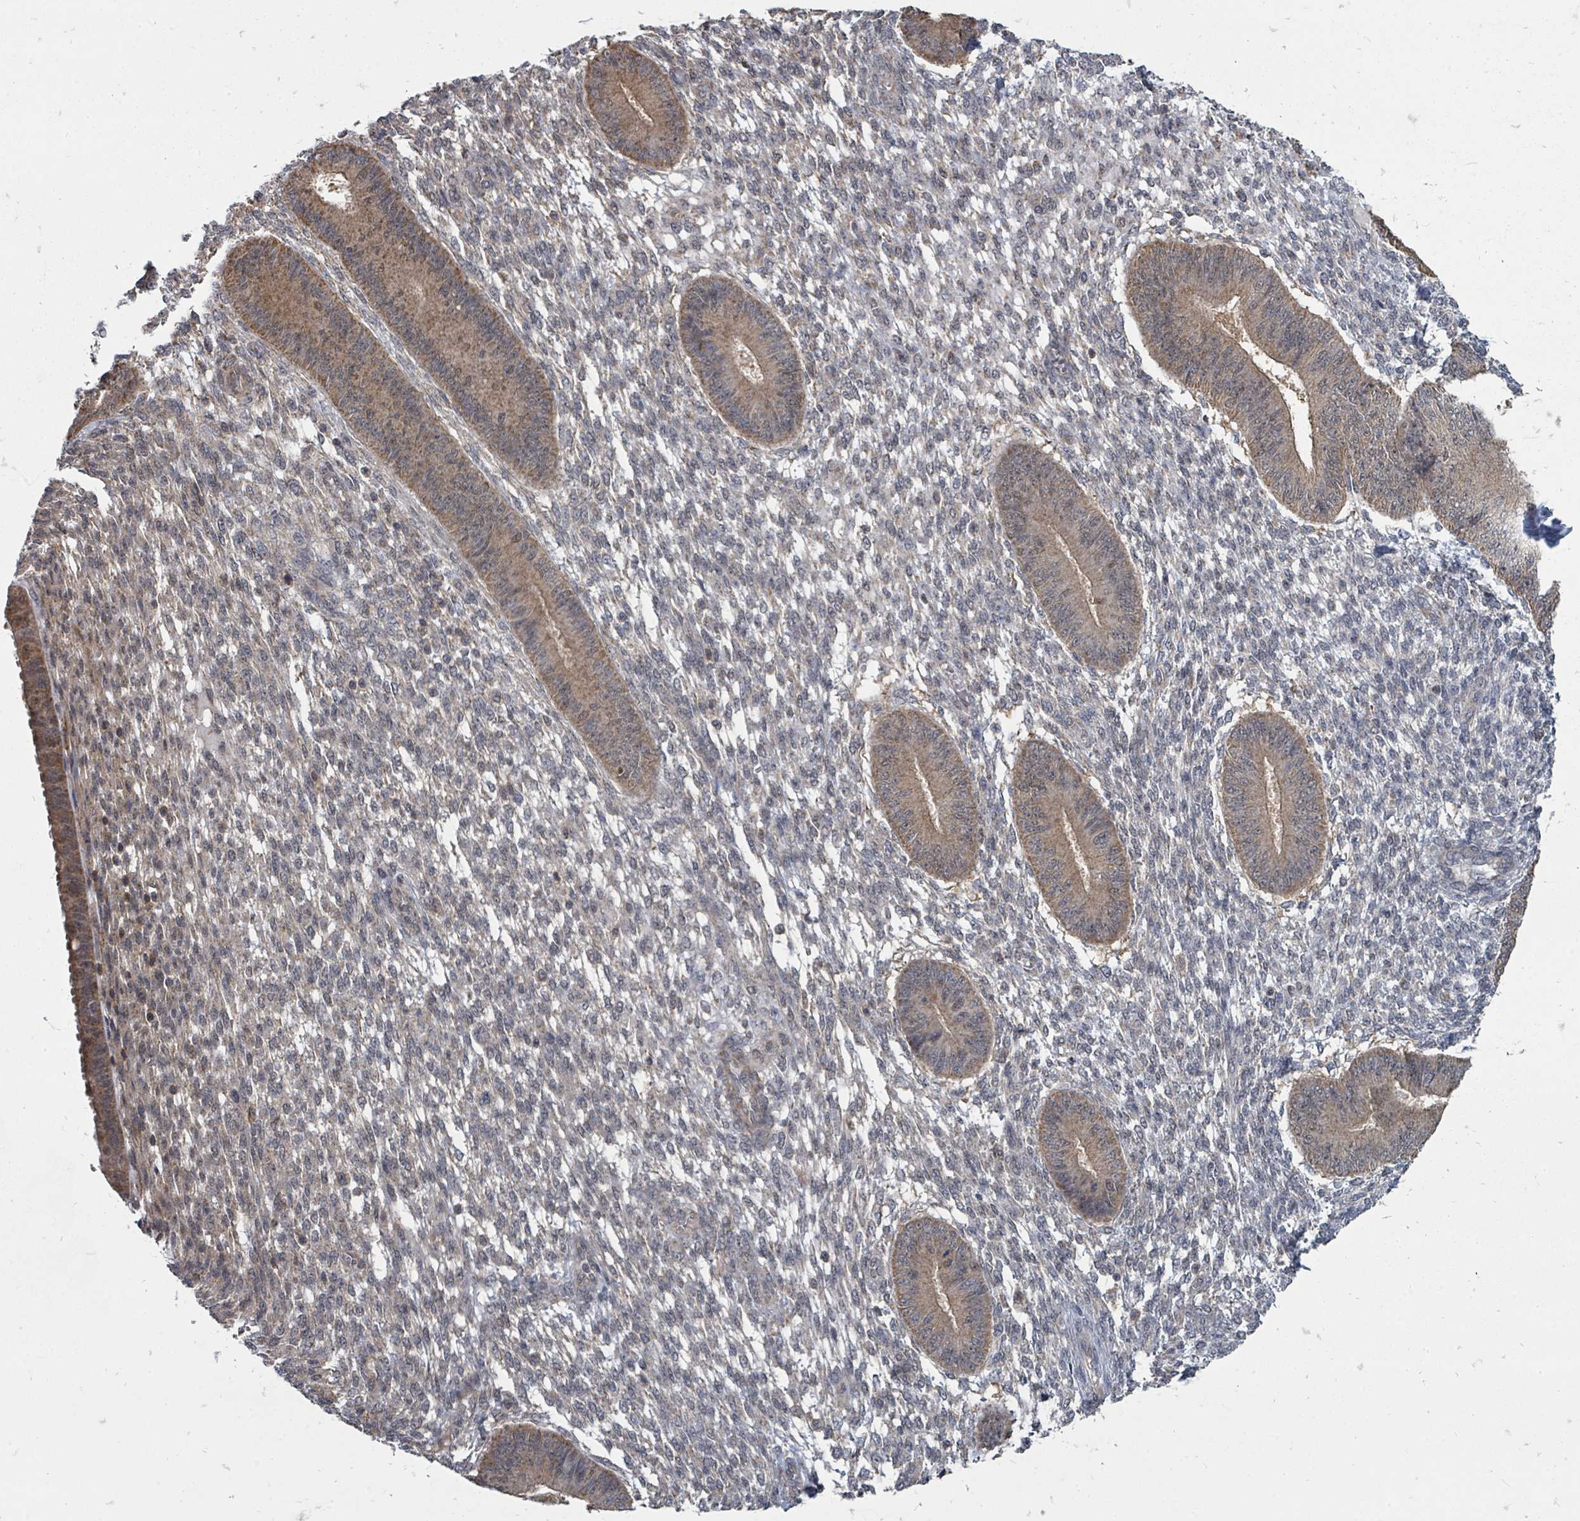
{"staining": {"intensity": "negative", "quantity": "none", "location": "none"}, "tissue": "endometrium", "cell_type": "Cells in endometrial stroma", "image_type": "normal", "snomed": [{"axis": "morphology", "description": "Normal tissue, NOS"}, {"axis": "topography", "description": "Endometrium"}], "caption": "Immunohistochemistry image of normal endometrium: human endometrium stained with DAB demonstrates no significant protein positivity in cells in endometrial stroma.", "gene": "MAGOHB", "patient": {"sex": "female", "age": 49}}